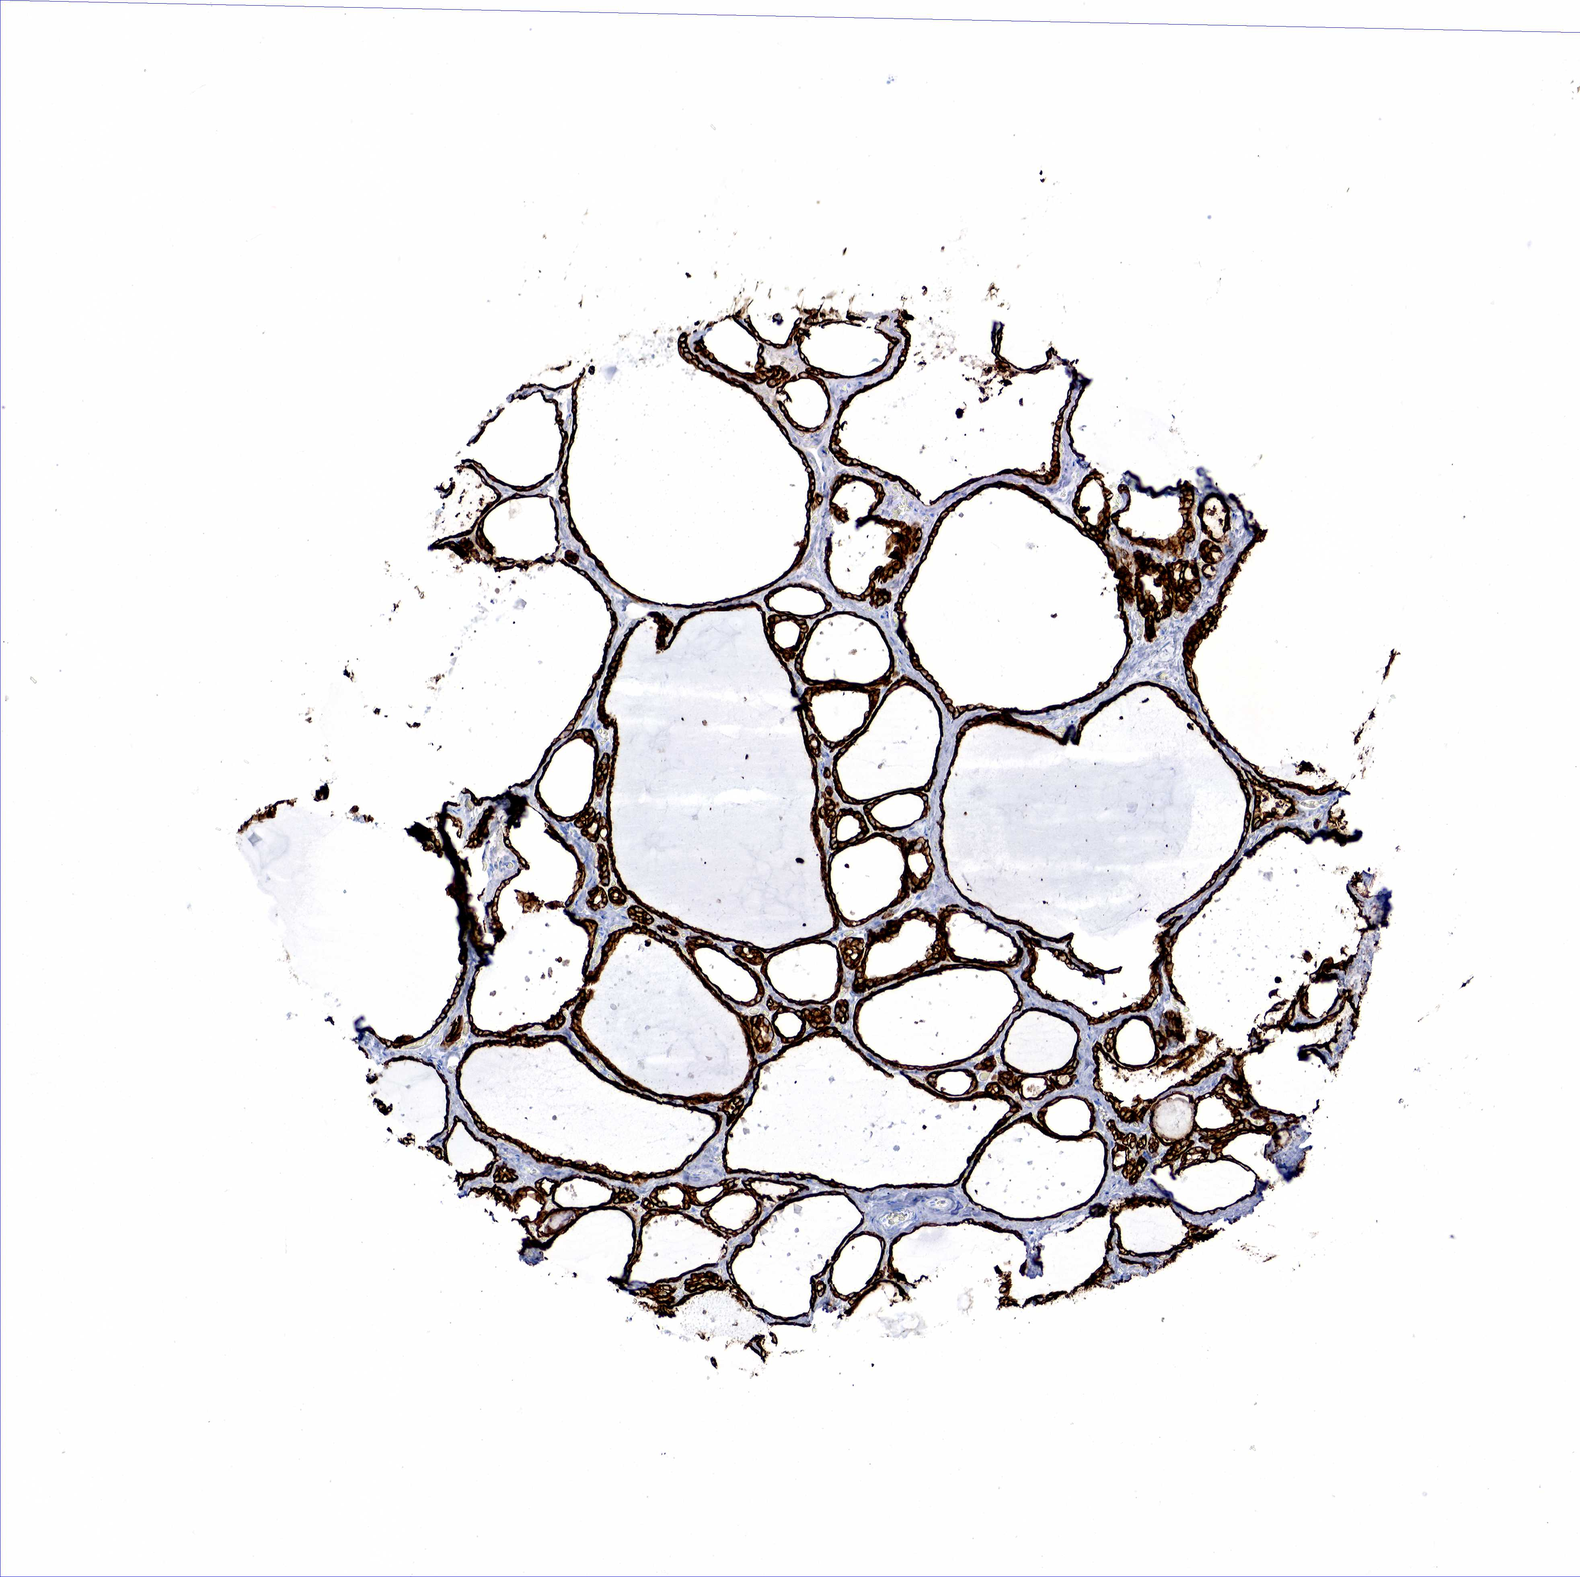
{"staining": {"intensity": "strong", "quantity": ">75%", "location": "cytoplasmic/membranous"}, "tissue": "thyroid gland", "cell_type": "Glandular cells", "image_type": "normal", "snomed": [{"axis": "morphology", "description": "Normal tissue, NOS"}, {"axis": "topography", "description": "Thyroid gland"}], "caption": "Unremarkable thyroid gland shows strong cytoplasmic/membranous expression in about >75% of glandular cells, visualized by immunohistochemistry. (DAB (3,3'-diaminobenzidine) IHC, brown staining for protein, blue staining for nuclei).", "gene": "KRT7", "patient": {"sex": "male", "age": 76}}